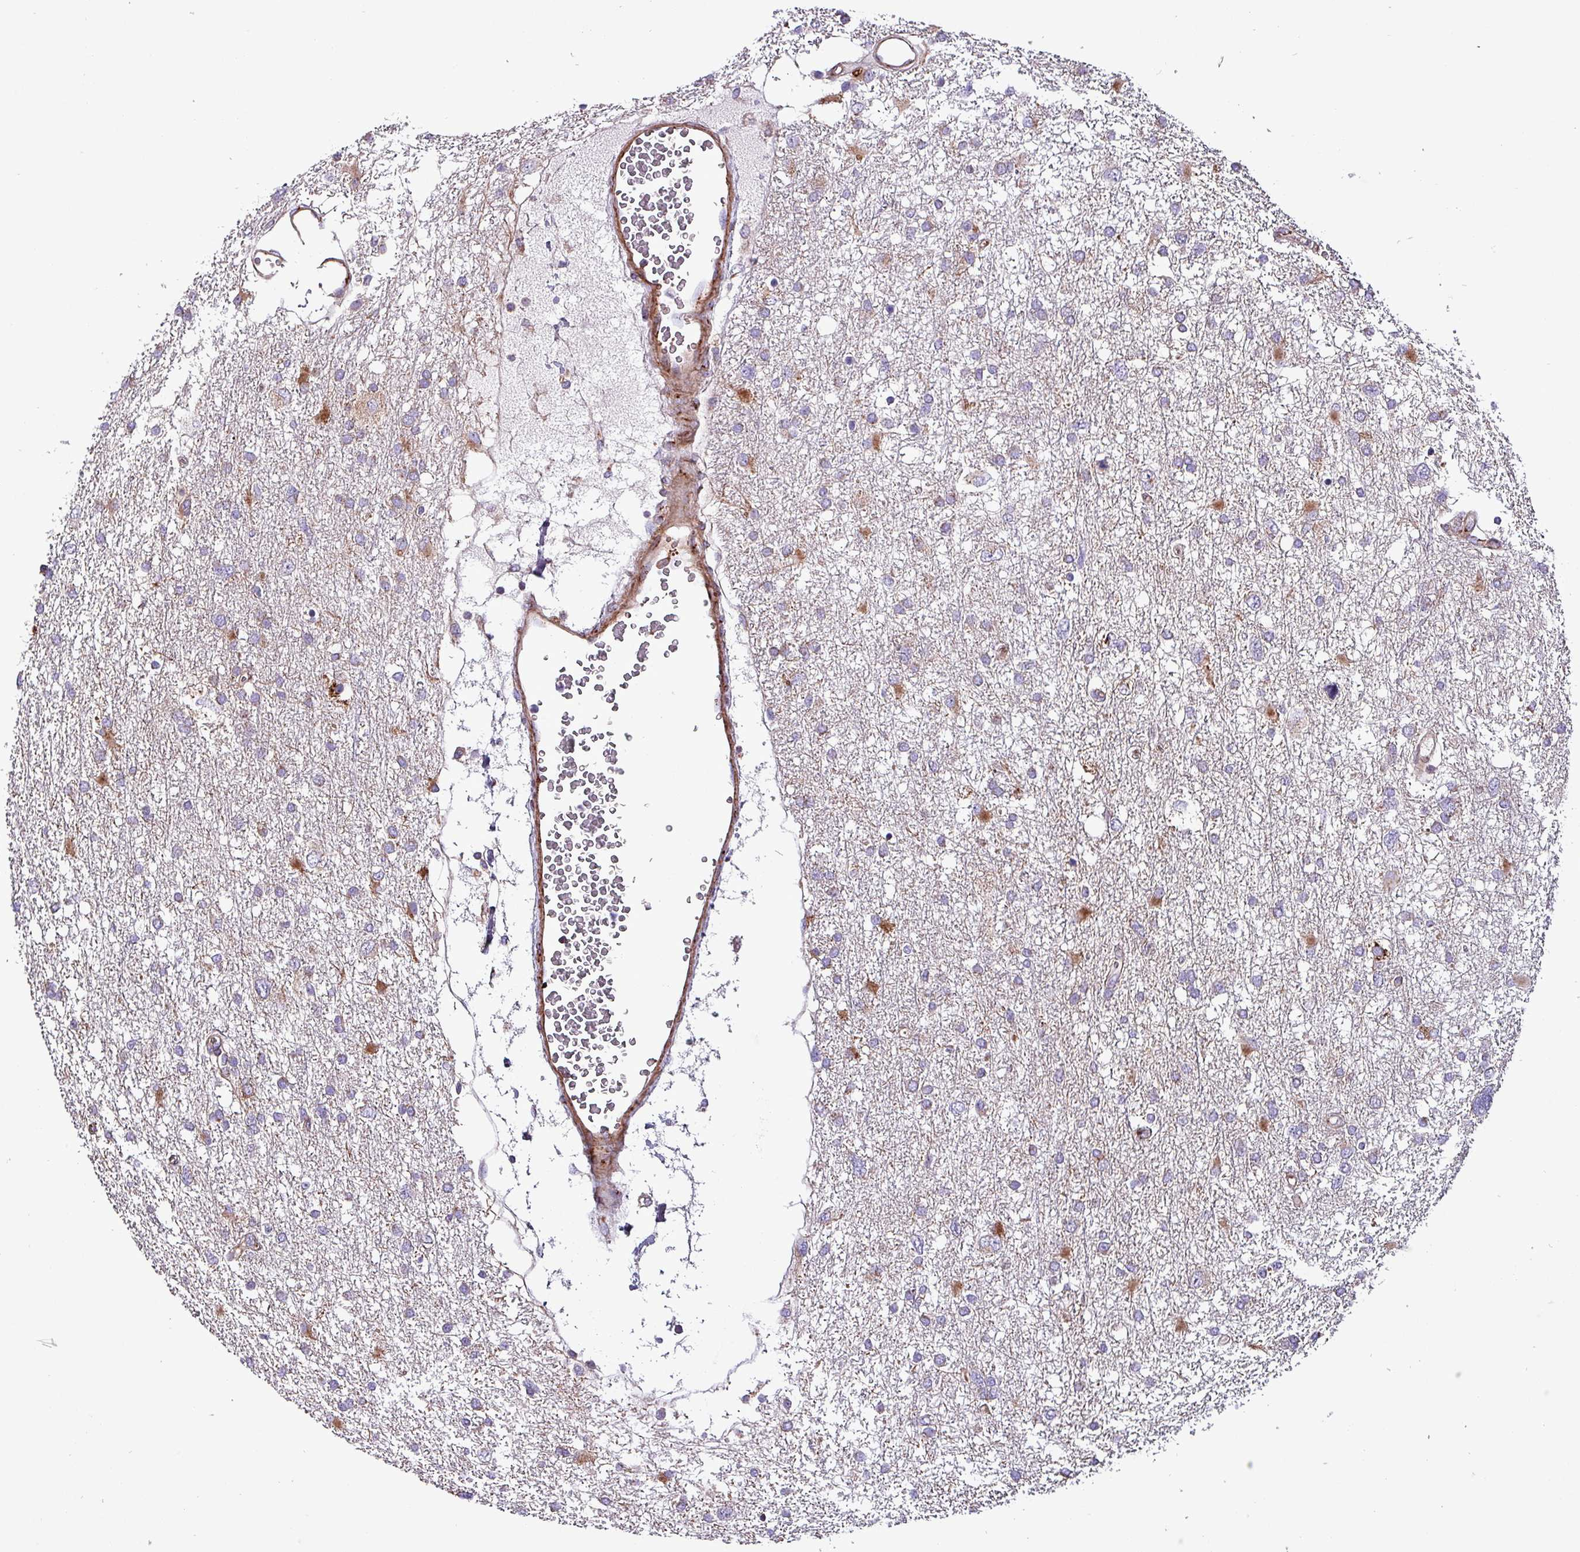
{"staining": {"intensity": "negative", "quantity": "none", "location": "none"}, "tissue": "glioma", "cell_type": "Tumor cells", "image_type": "cancer", "snomed": [{"axis": "morphology", "description": "Glioma, malignant, High grade"}, {"axis": "topography", "description": "Brain"}], "caption": "This is an IHC histopathology image of human high-grade glioma (malignant). There is no positivity in tumor cells.", "gene": "VAMP4", "patient": {"sex": "male", "age": 61}}